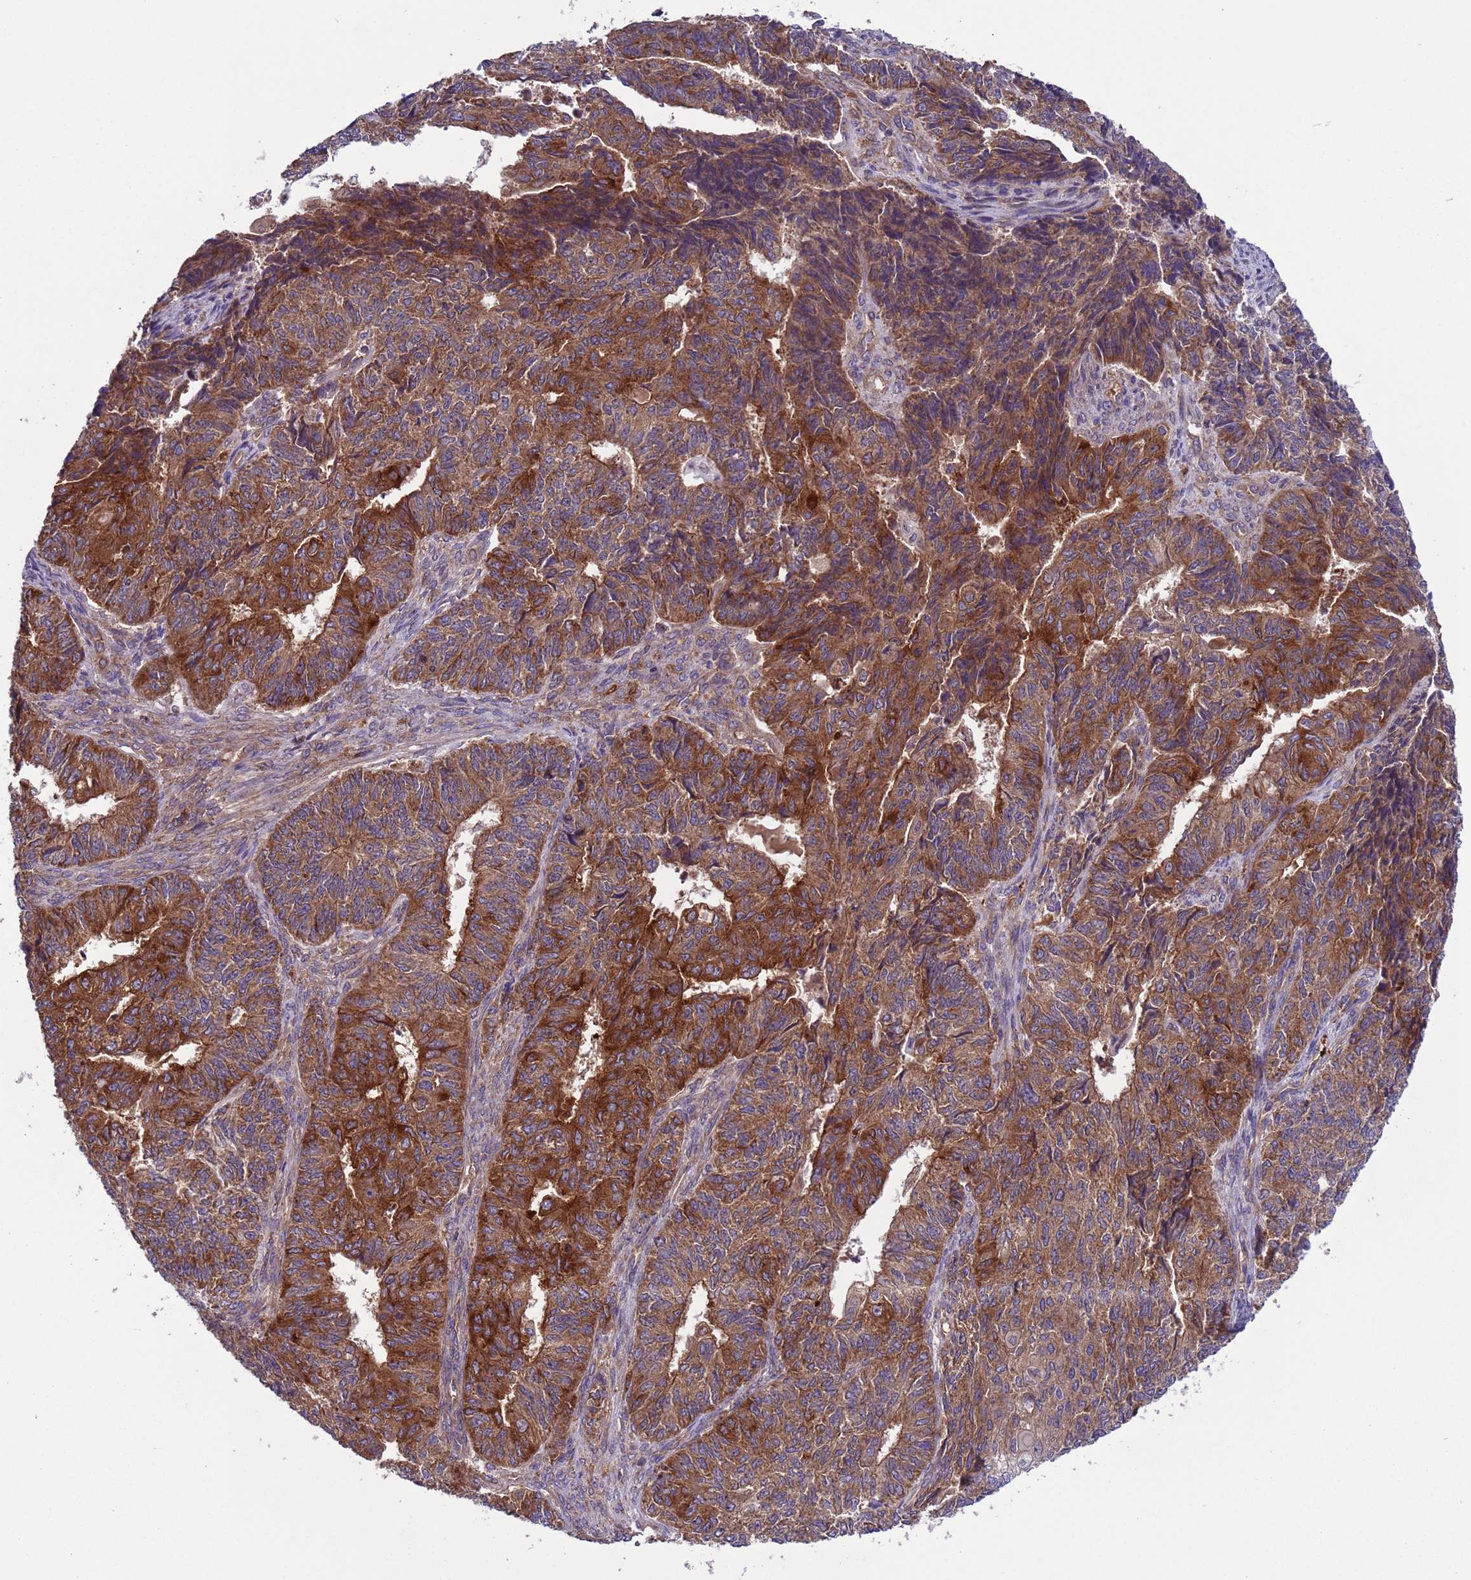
{"staining": {"intensity": "strong", "quantity": ">75%", "location": "cytoplasmic/membranous"}, "tissue": "endometrial cancer", "cell_type": "Tumor cells", "image_type": "cancer", "snomed": [{"axis": "morphology", "description": "Adenocarcinoma, NOS"}, {"axis": "topography", "description": "Endometrium"}], "caption": "A brown stain labels strong cytoplasmic/membranous staining of a protein in human endometrial adenocarcinoma tumor cells. (IHC, brightfield microscopy, high magnification).", "gene": "ARHGAP12", "patient": {"sex": "female", "age": 32}}